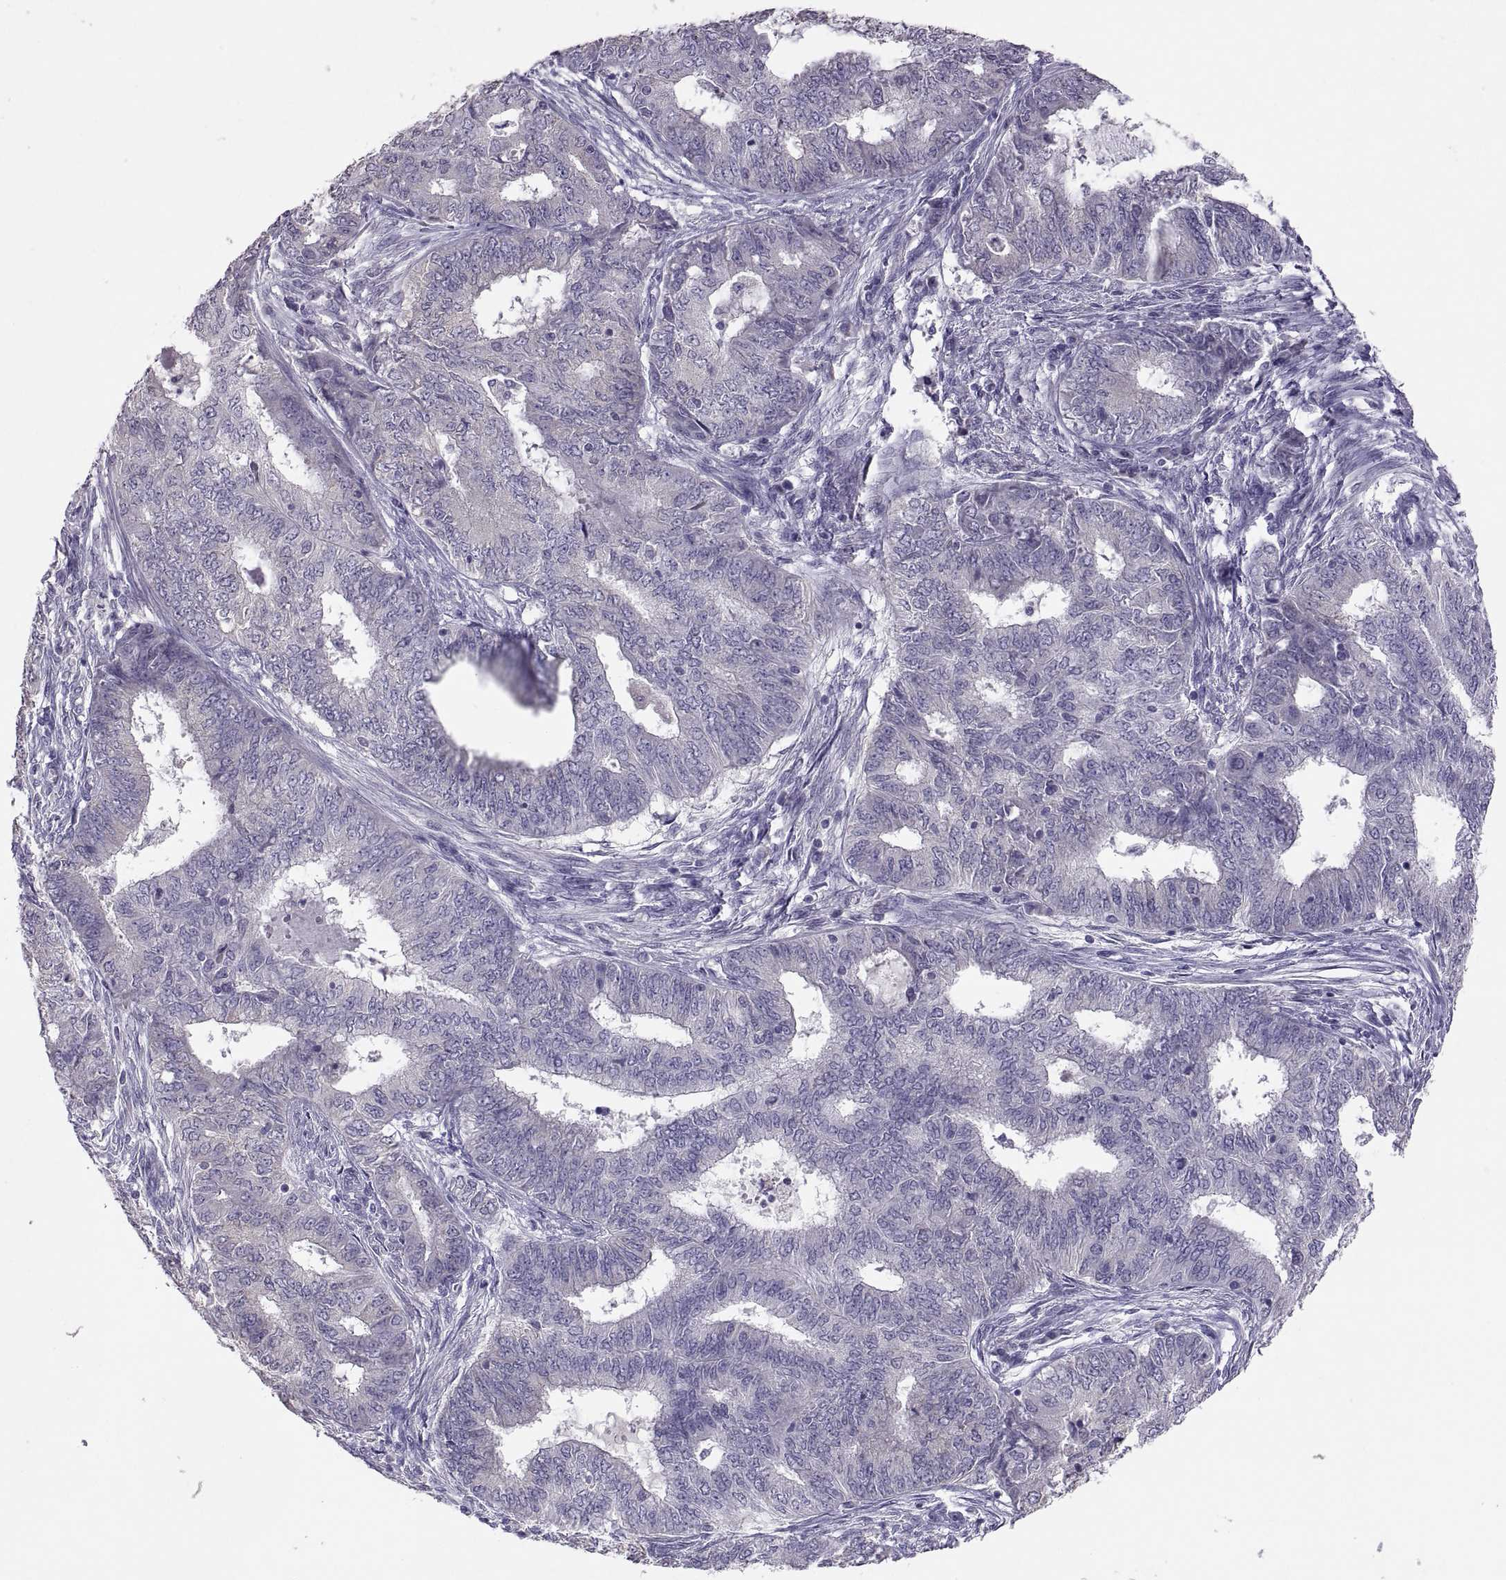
{"staining": {"intensity": "negative", "quantity": "none", "location": "none"}, "tissue": "endometrial cancer", "cell_type": "Tumor cells", "image_type": "cancer", "snomed": [{"axis": "morphology", "description": "Adenocarcinoma, NOS"}, {"axis": "topography", "description": "Endometrium"}], "caption": "Immunohistochemical staining of adenocarcinoma (endometrial) shows no significant staining in tumor cells. Brightfield microscopy of immunohistochemistry (IHC) stained with DAB (brown) and hematoxylin (blue), captured at high magnification.", "gene": "TBX19", "patient": {"sex": "female", "age": 62}}